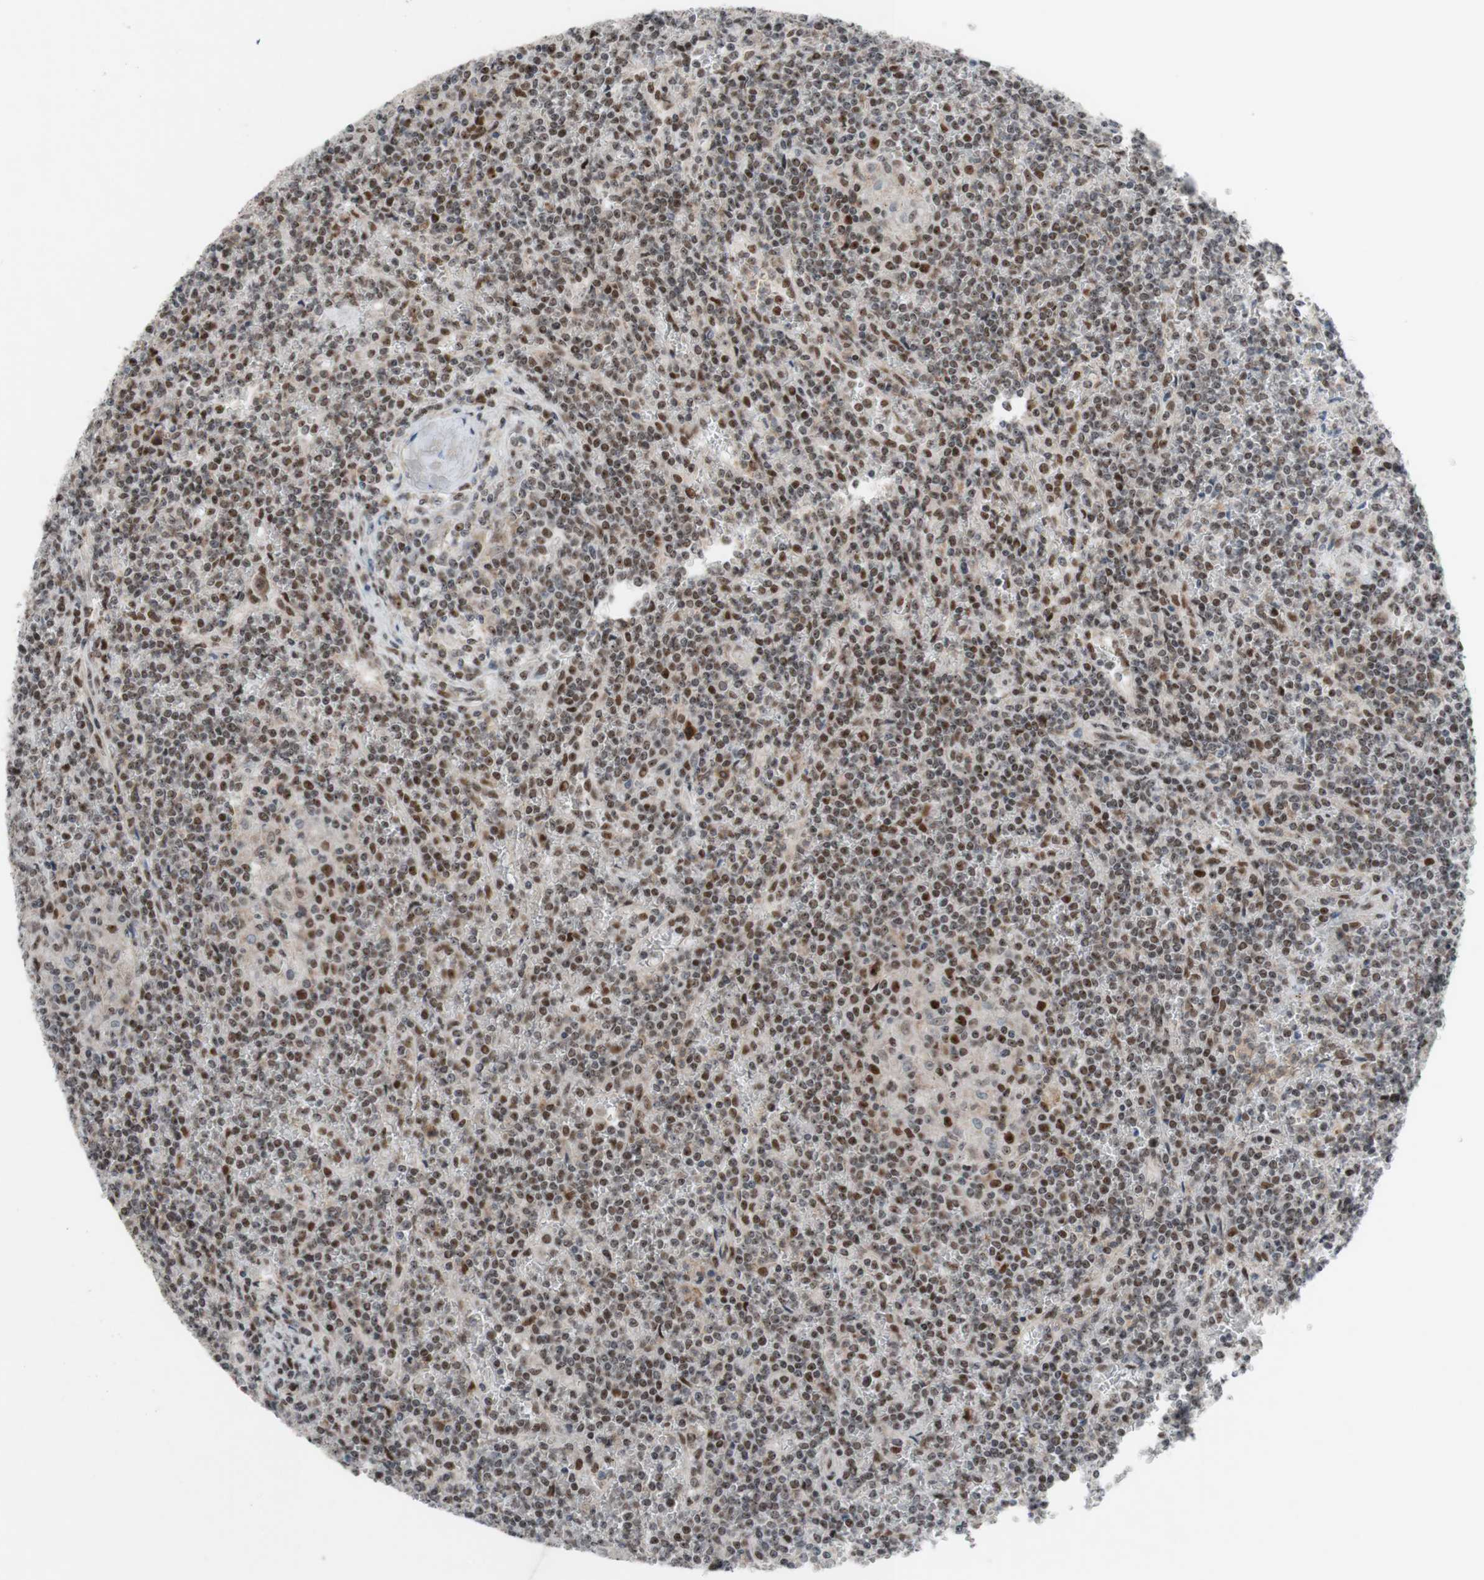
{"staining": {"intensity": "moderate", "quantity": "25%-75%", "location": "nuclear"}, "tissue": "lymphoma", "cell_type": "Tumor cells", "image_type": "cancer", "snomed": [{"axis": "morphology", "description": "Malignant lymphoma, non-Hodgkin's type, Low grade"}, {"axis": "topography", "description": "Spleen"}], "caption": "The histopathology image shows a brown stain indicating the presence of a protein in the nuclear of tumor cells in malignant lymphoma, non-Hodgkin's type (low-grade). (brown staining indicates protein expression, while blue staining denotes nuclei).", "gene": "POLR1A", "patient": {"sex": "female", "age": 19}}